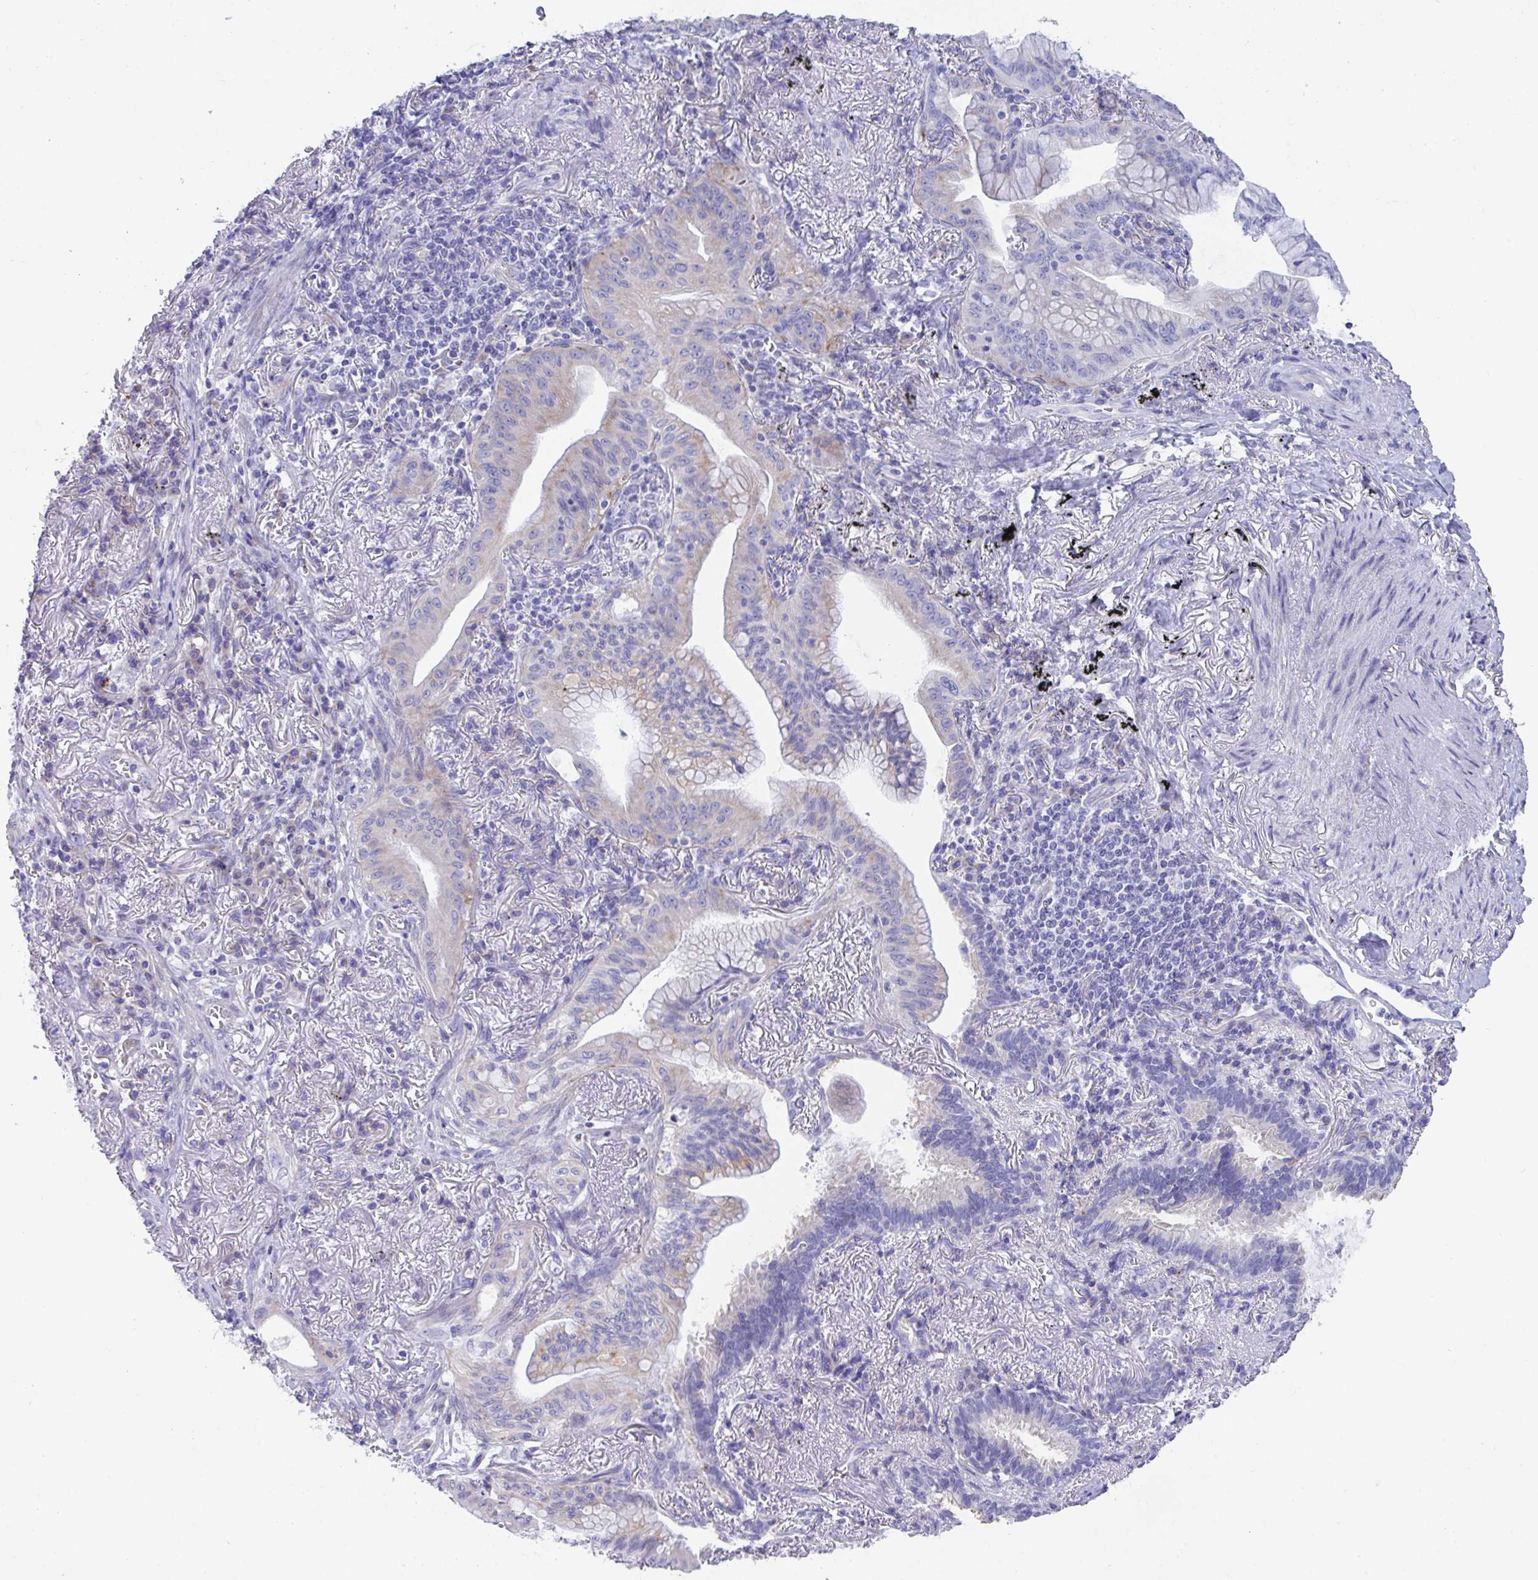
{"staining": {"intensity": "weak", "quantity": "<25%", "location": "cytoplasmic/membranous"}, "tissue": "lung cancer", "cell_type": "Tumor cells", "image_type": "cancer", "snomed": [{"axis": "morphology", "description": "Adenocarcinoma, NOS"}, {"axis": "topography", "description": "Lung"}], "caption": "Immunohistochemistry of adenocarcinoma (lung) reveals no staining in tumor cells. Nuclei are stained in blue.", "gene": "TMEM106B", "patient": {"sex": "male", "age": 77}}